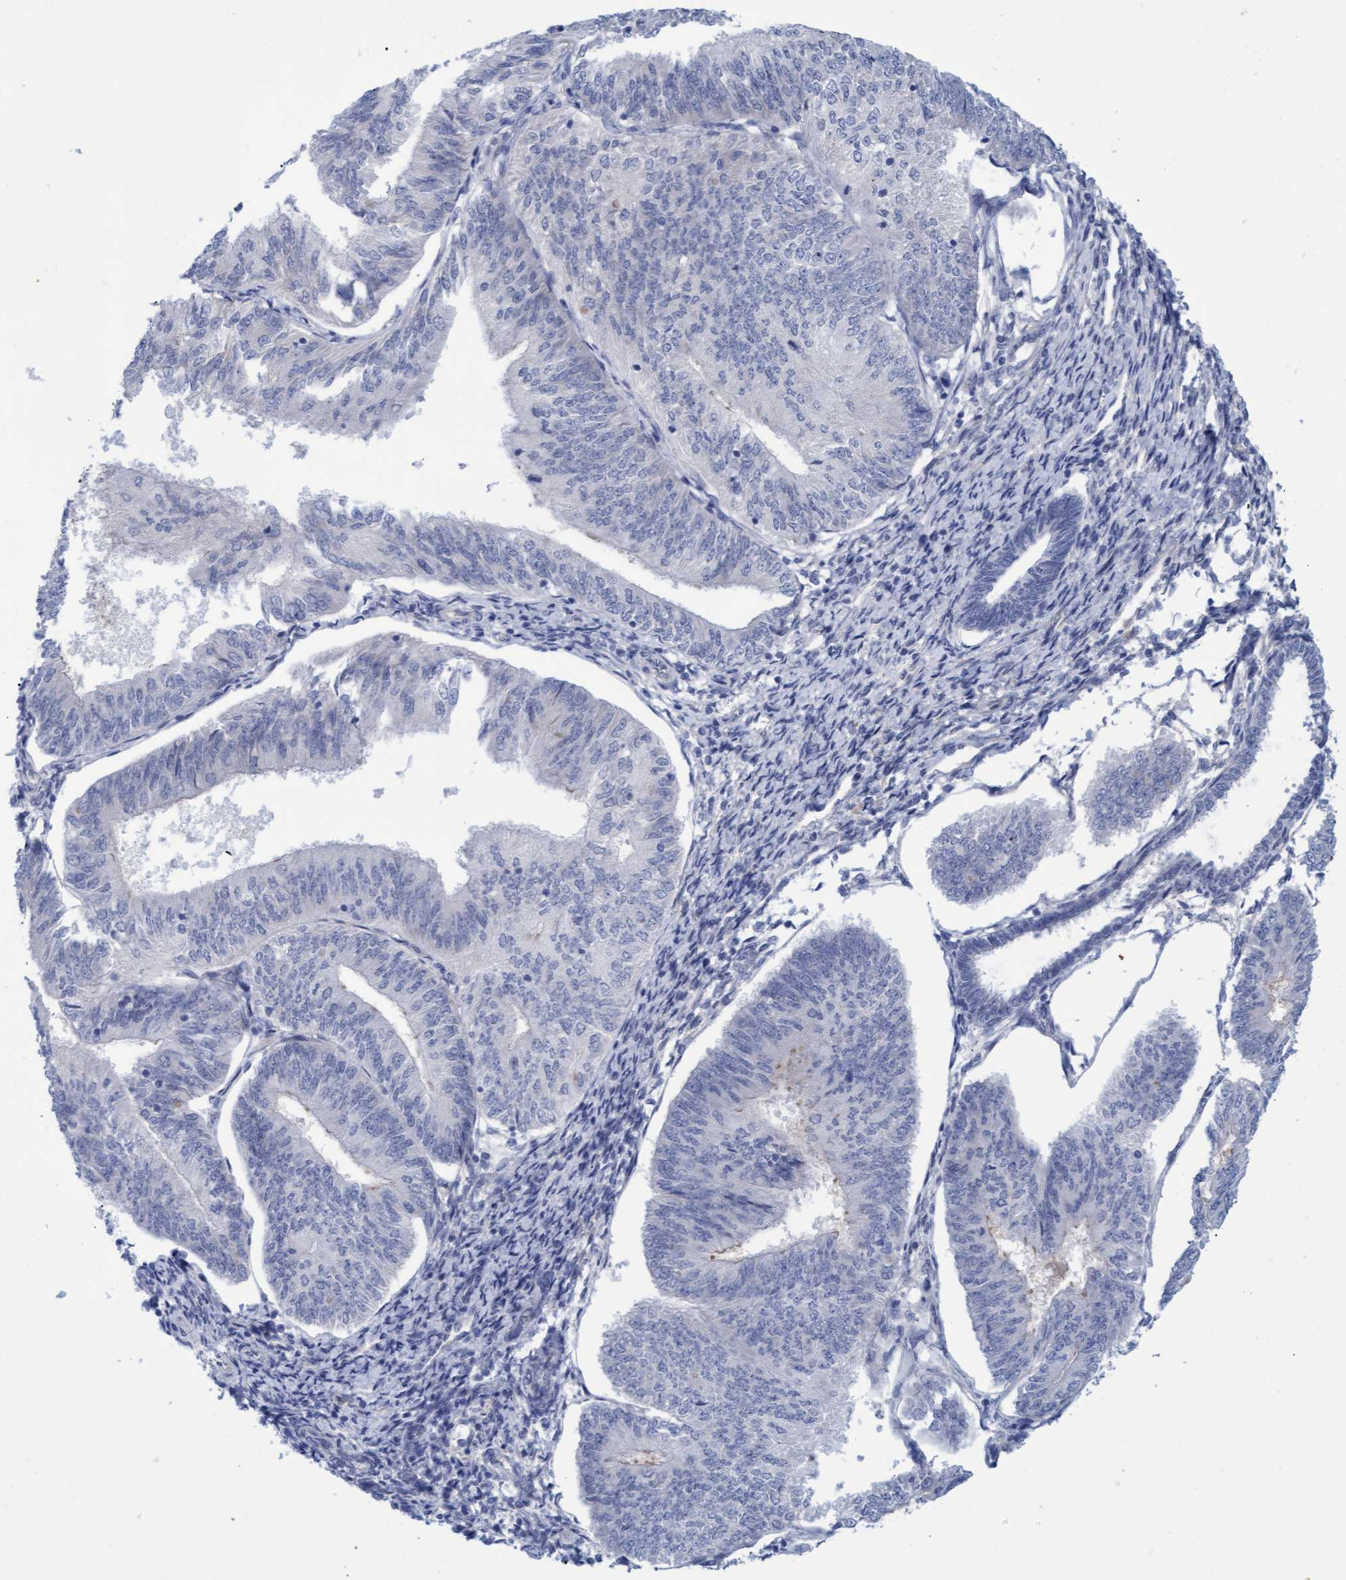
{"staining": {"intensity": "negative", "quantity": "none", "location": "none"}, "tissue": "endometrial cancer", "cell_type": "Tumor cells", "image_type": "cancer", "snomed": [{"axis": "morphology", "description": "Adenocarcinoma, NOS"}, {"axis": "topography", "description": "Endometrium"}], "caption": "Human adenocarcinoma (endometrial) stained for a protein using immunohistochemistry displays no staining in tumor cells.", "gene": "STXBP1", "patient": {"sex": "female", "age": 58}}